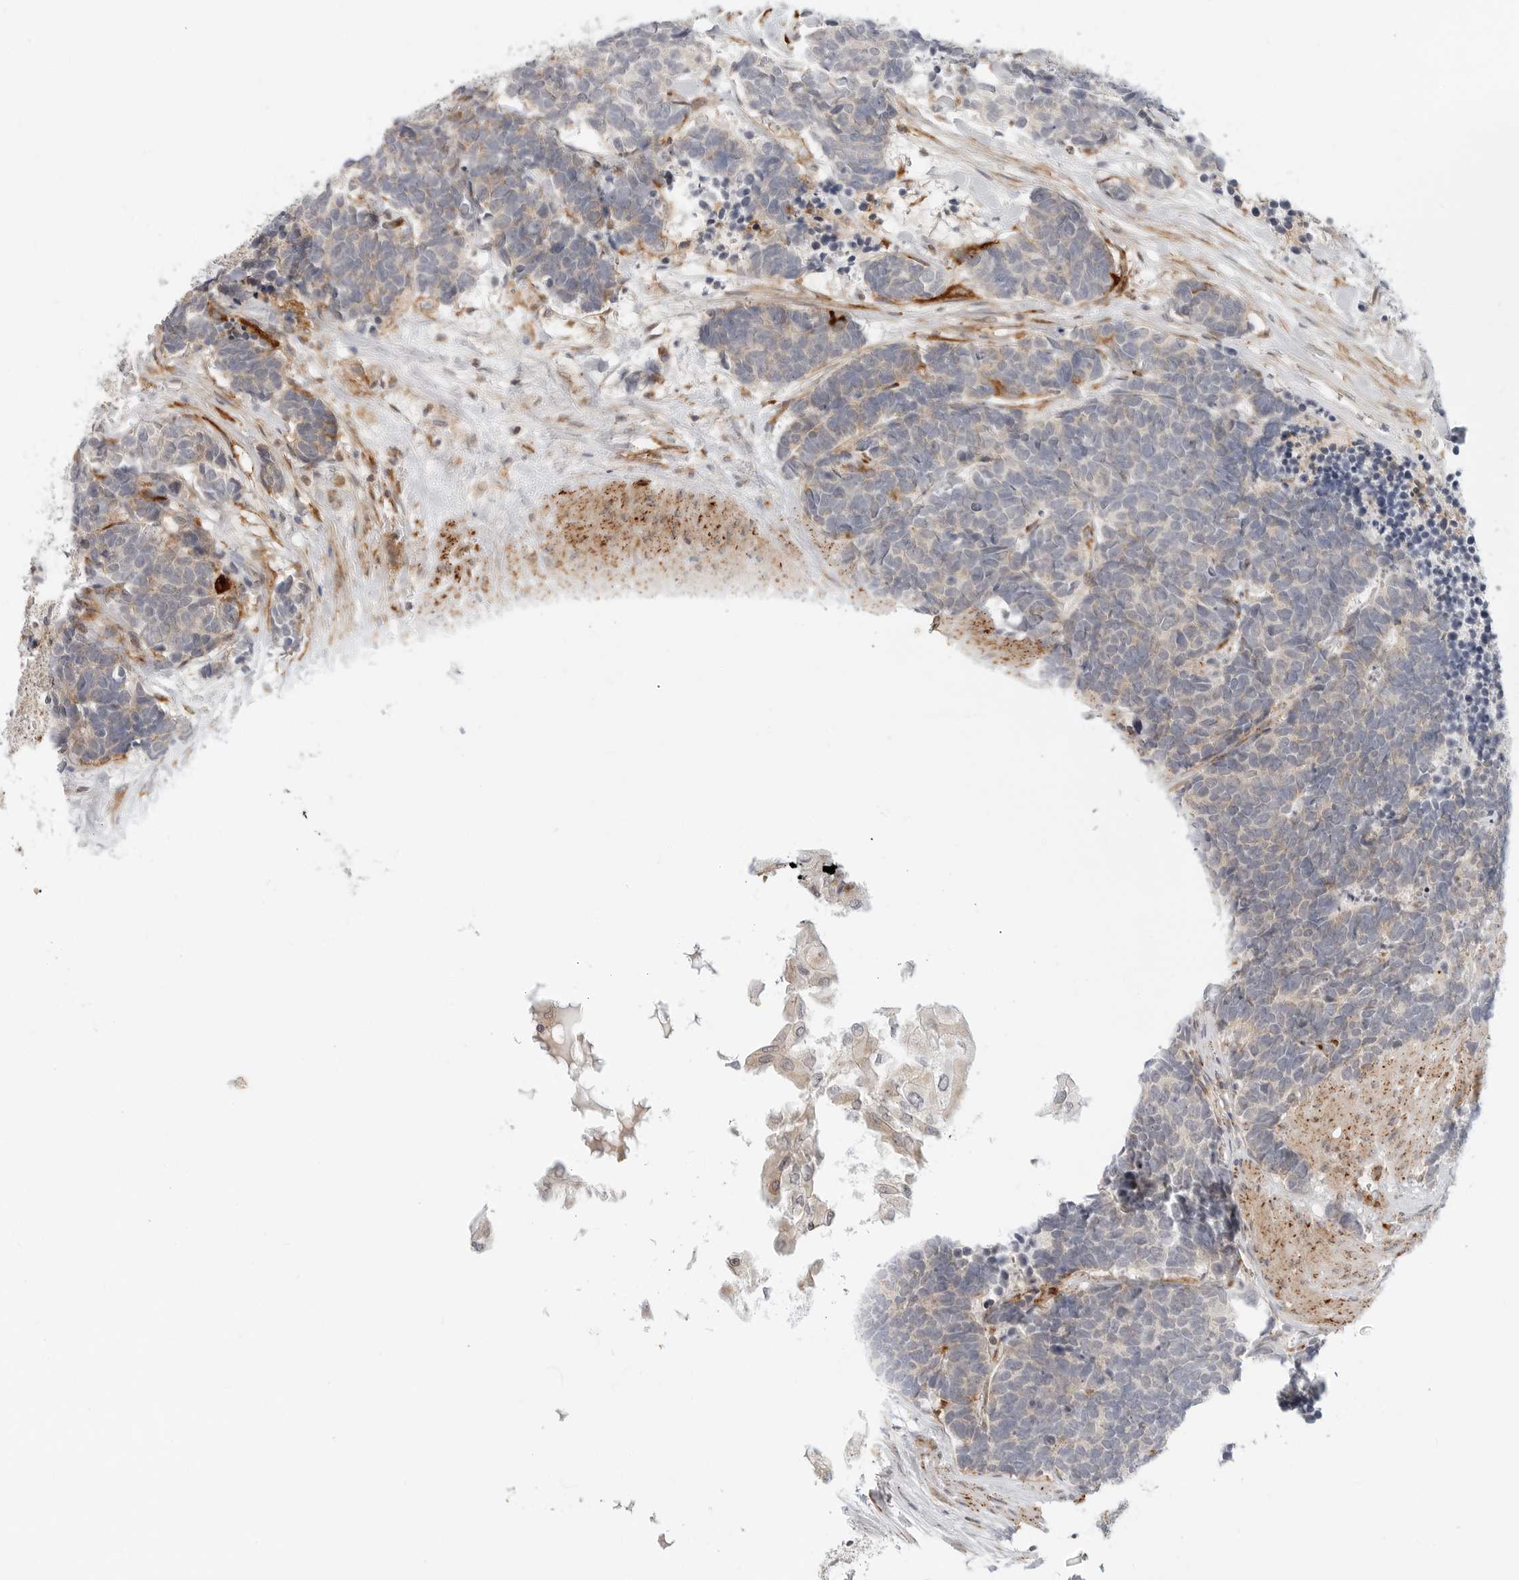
{"staining": {"intensity": "weak", "quantity": "25%-75%", "location": "cytoplasmic/membranous"}, "tissue": "carcinoid", "cell_type": "Tumor cells", "image_type": "cancer", "snomed": [{"axis": "morphology", "description": "Carcinoma, NOS"}, {"axis": "morphology", "description": "Carcinoid, malignant, NOS"}, {"axis": "topography", "description": "Urinary bladder"}], "caption": "An immunohistochemistry (IHC) photomicrograph of neoplastic tissue is shown. Protein staining in brown labels weak cytoplasmic/membranous positivity in carcinoid within tumor cells. (DAB (3,3'-diaminobenzidine) IHC, brown staining for protein, blue staining for nuclei).", "gene": "C1QTNF1", "patient": {"sex": "male", "age": 57}}